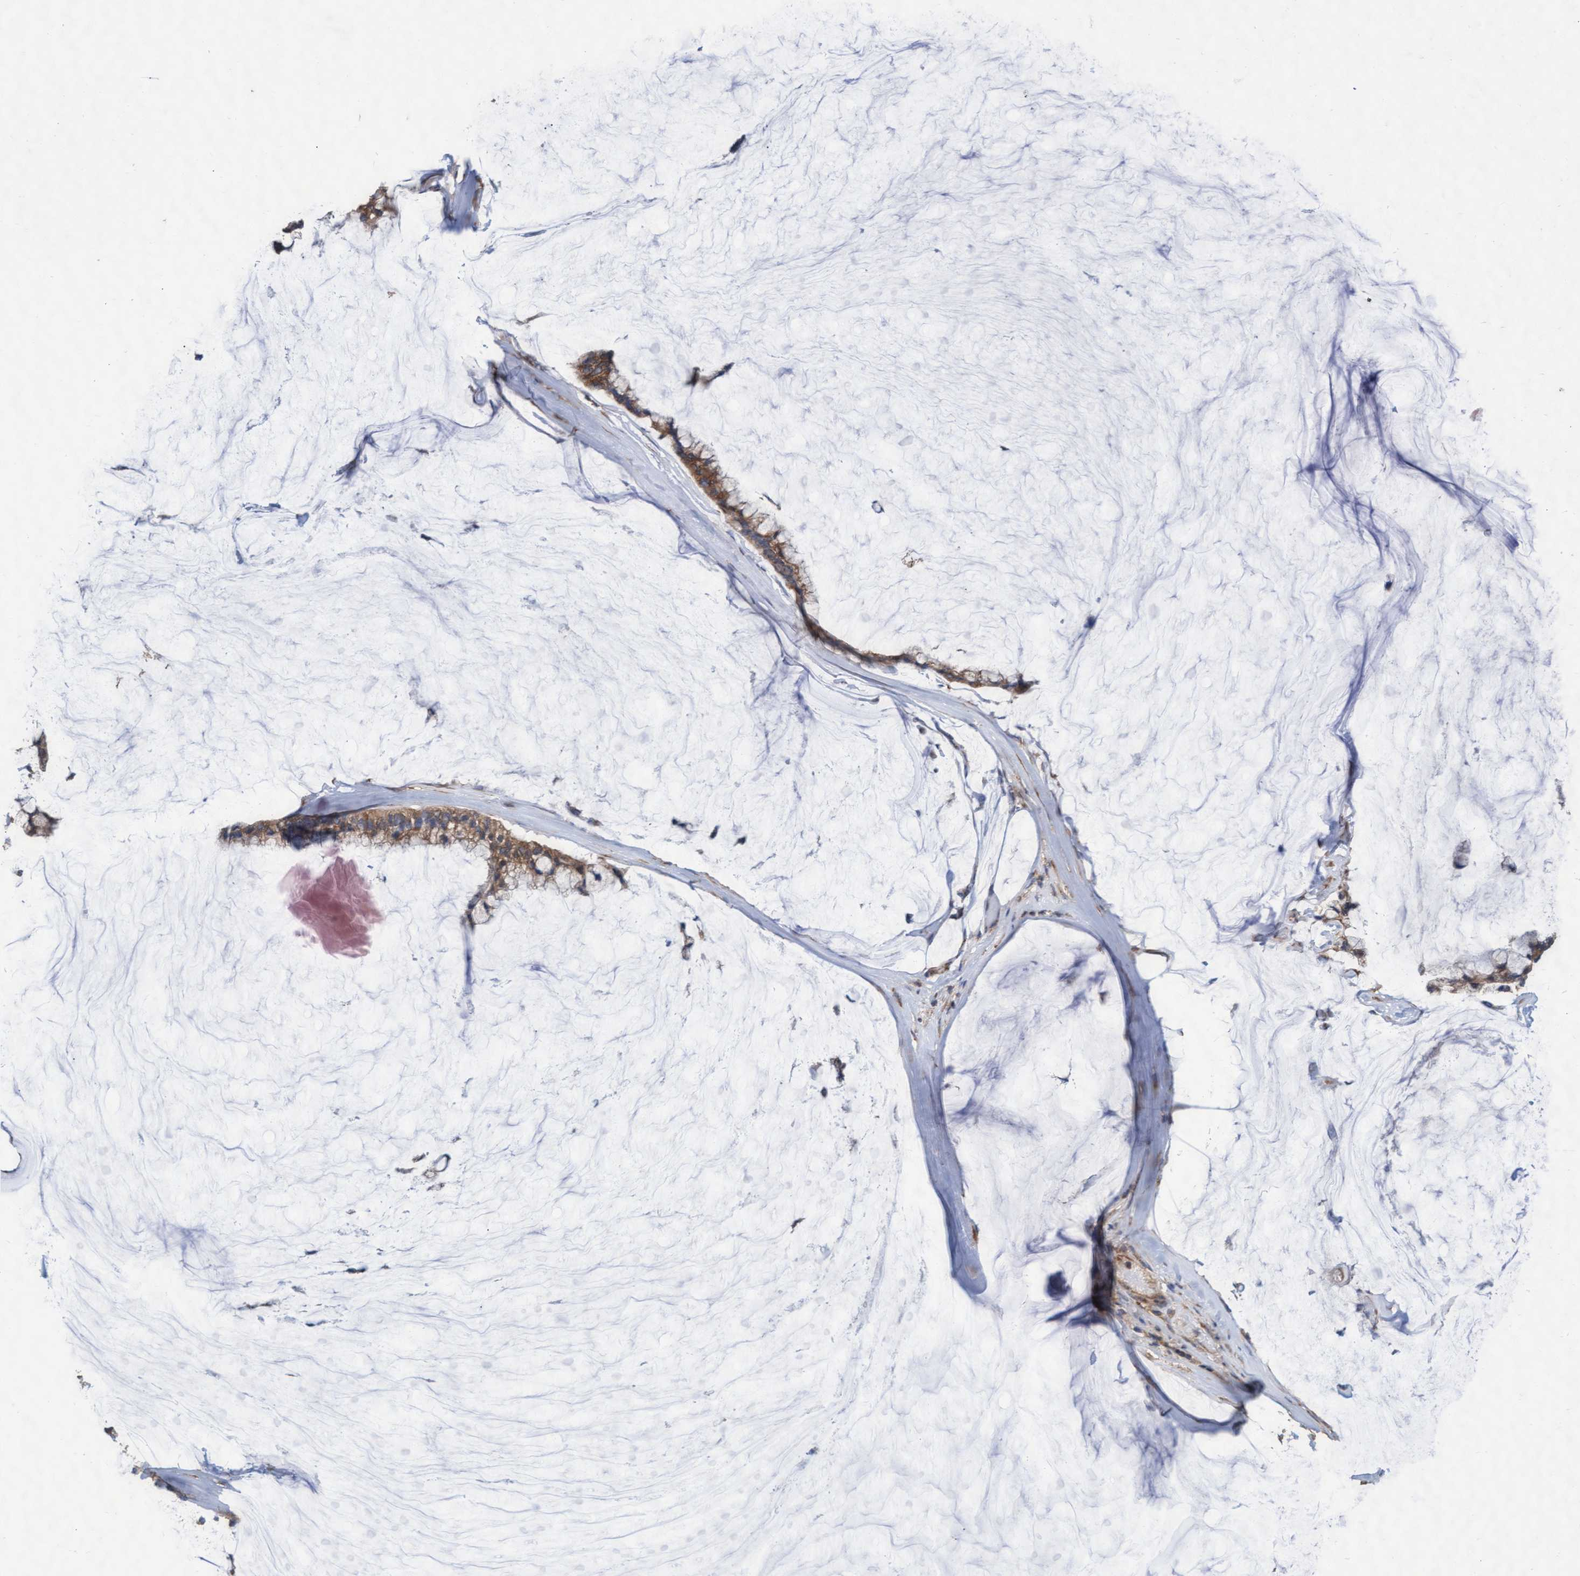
{"staining": {"intensity": "moderate", "quantity": ">75%", "location": "cytoplasmic/membranous"}, "tissue": "ovarian cancer", "cell_type": "Tumor cells", "image_type": "cancer", "snomed": [{"axis": "morphology", "description": "Cystadenocarcinoma, mucinous, NOS"}, {"axis": "topography", "description": "Ovary"}], "caption": "Mucinous cystadenocarcinoma (ovarian) stained with a protein marker exhibits moderate staining in tumor cells.", "gene": "ABCF2", "patient": {"sex": "female", "age": 39}}